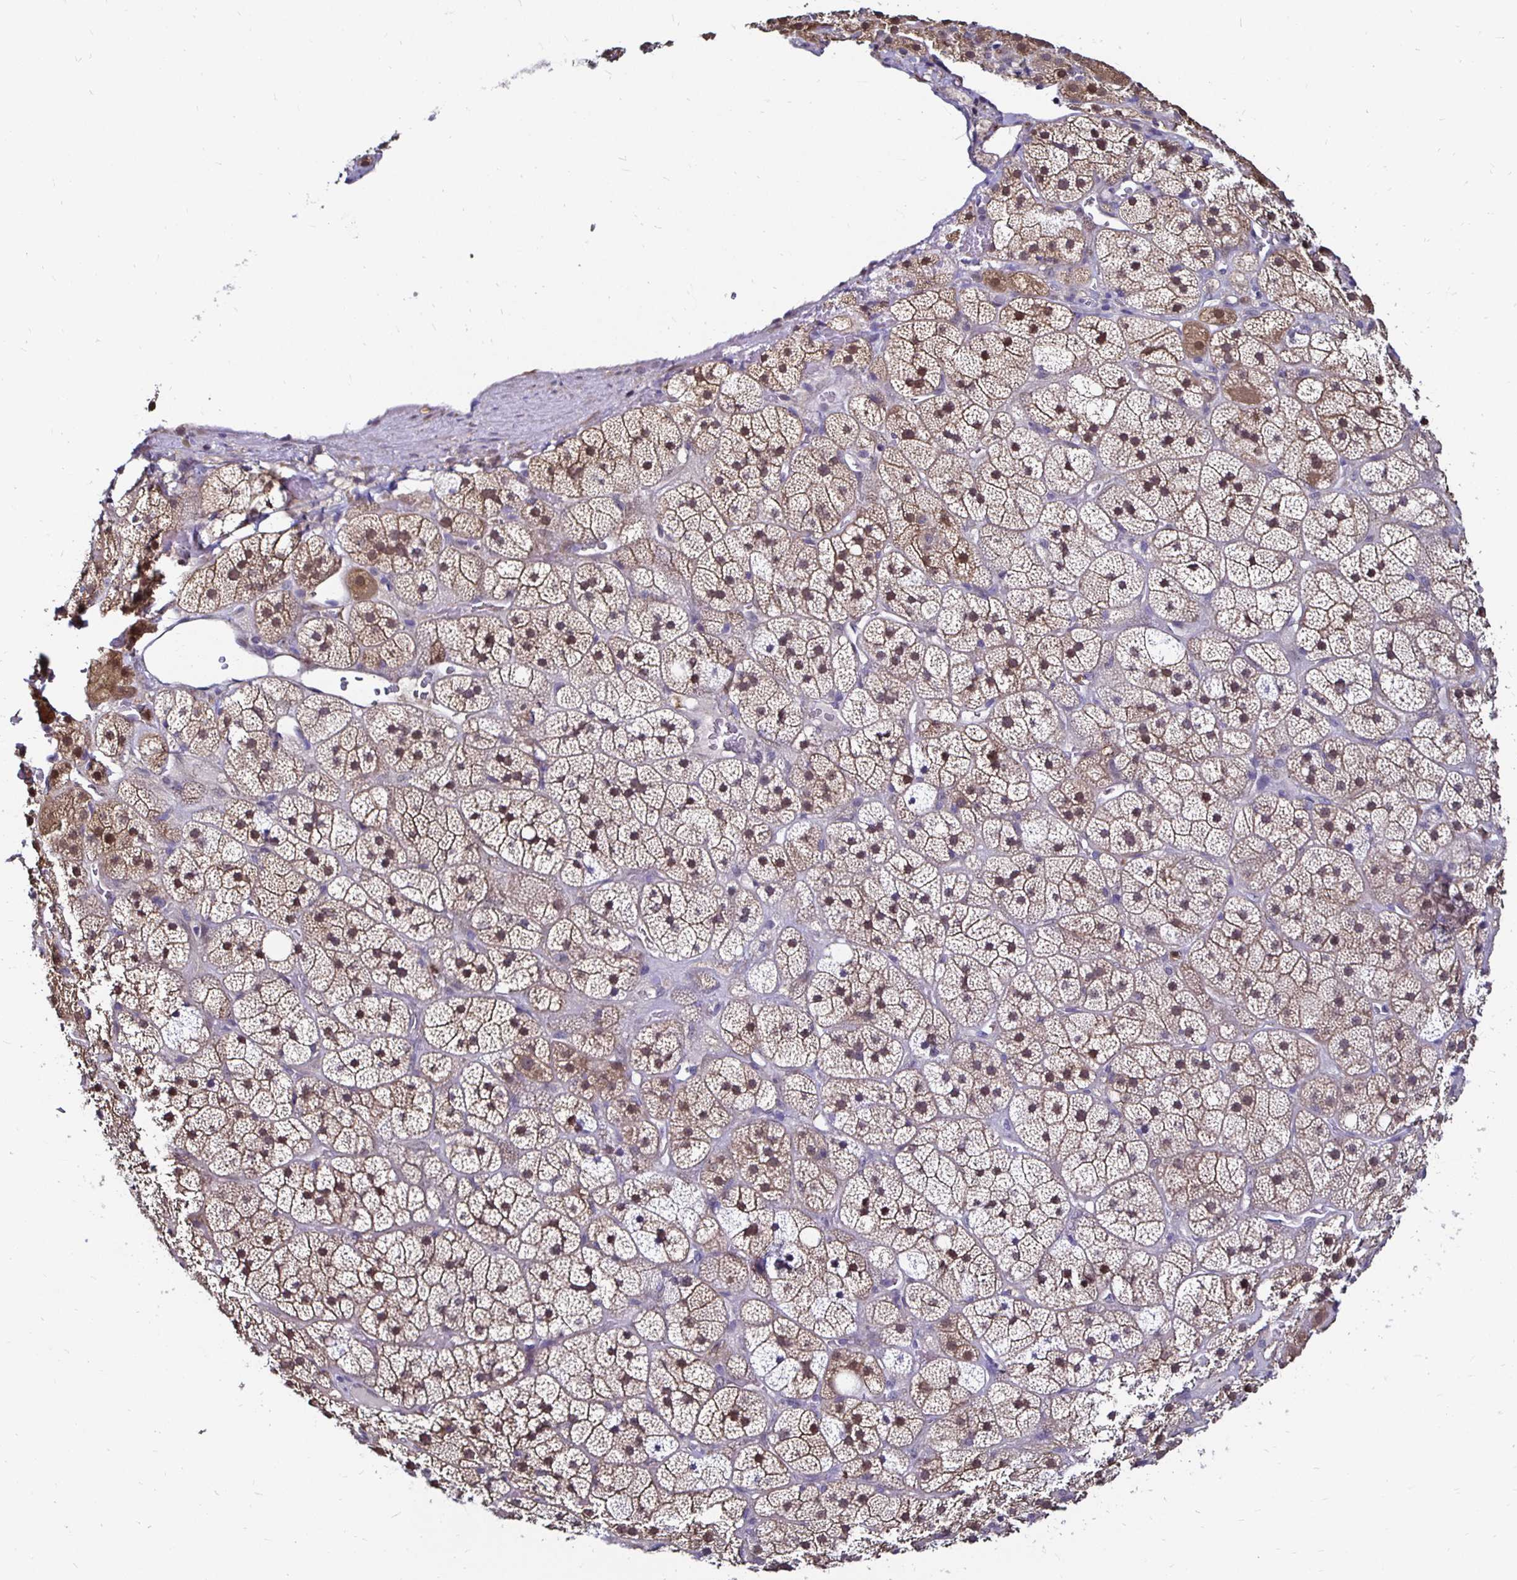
{"staining": {"intensity": "moderate", "quantity": ">75%", "location": "cytoplasmic/membranous,nuclear"}, "tissue": "adrenal gland", "cell_type": "Glandular cells", "image_type": "normal", "snomed": [{"axis": "morphology", "description": "Normal tissue, NOS"}, {"axis": "topography", "description": "Adrenal gland"}], "caption": "Immunohistochemical staining of benign human adrenal gland reveals medium levels of moderate cytoplasmic/membranous,nuclear expression in approximately >75% of glandular cells.", "gene": "TXN", "patient": {"sex": "male", "age": 57}}